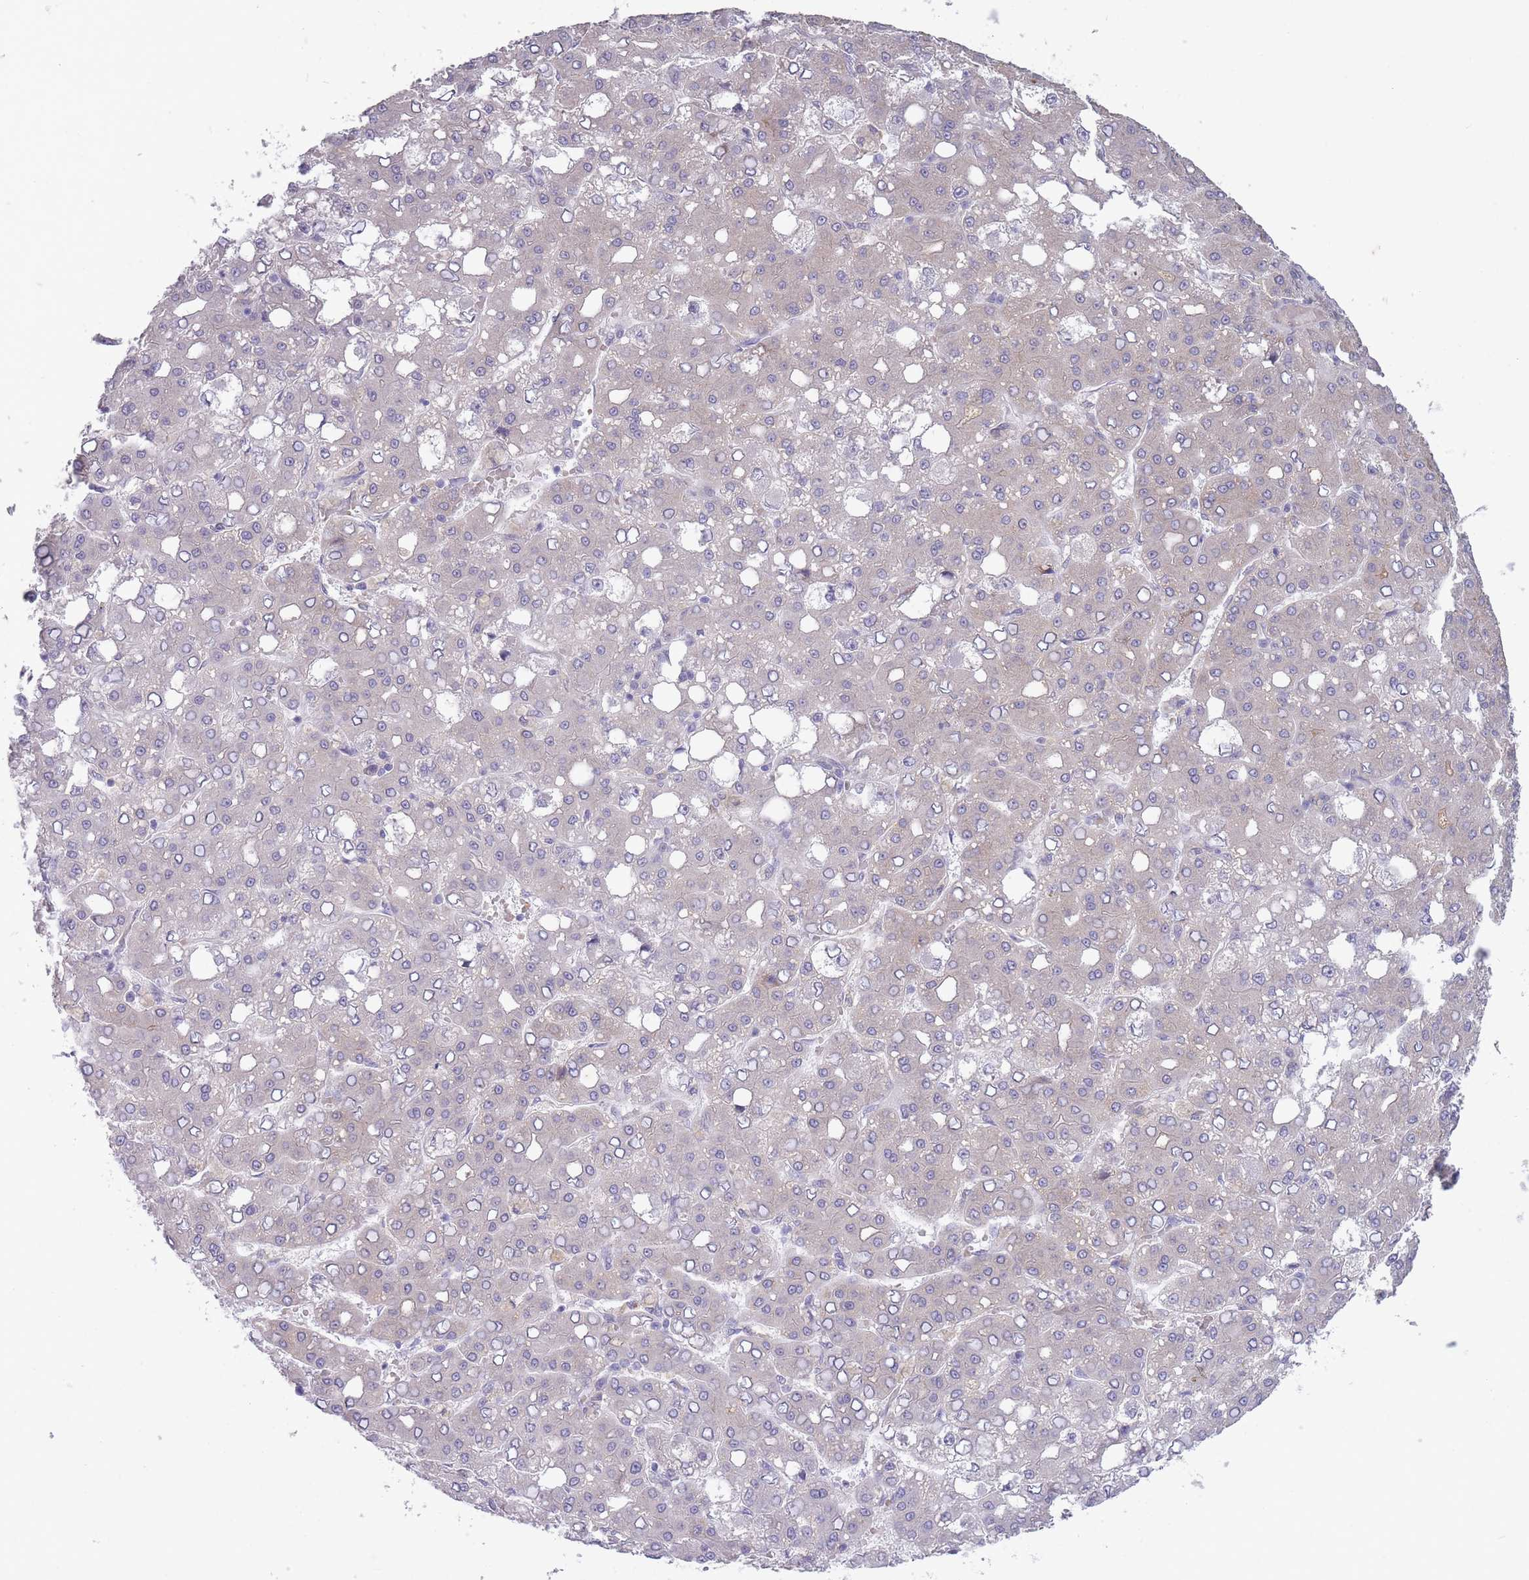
{"staining": {"intensity": "negative", "quantity": "none", "location": "none"}, "tissue": "liver cancer", "cell_type": "Tumor cells", "image_type": "cancer", "snomed": [{"axis": "morphology", "description": "Carcinoma, Hepatocellular, NOS"}, {"axis": "topography", "description": "Liver"}], "caption": "Histopathology image shows no protein expression in tumor cells of liver cancer (hepatocellular carcinoma) tissue.", "gene": "ARPIN", "patient": {"sex": "male", "age": 65}}